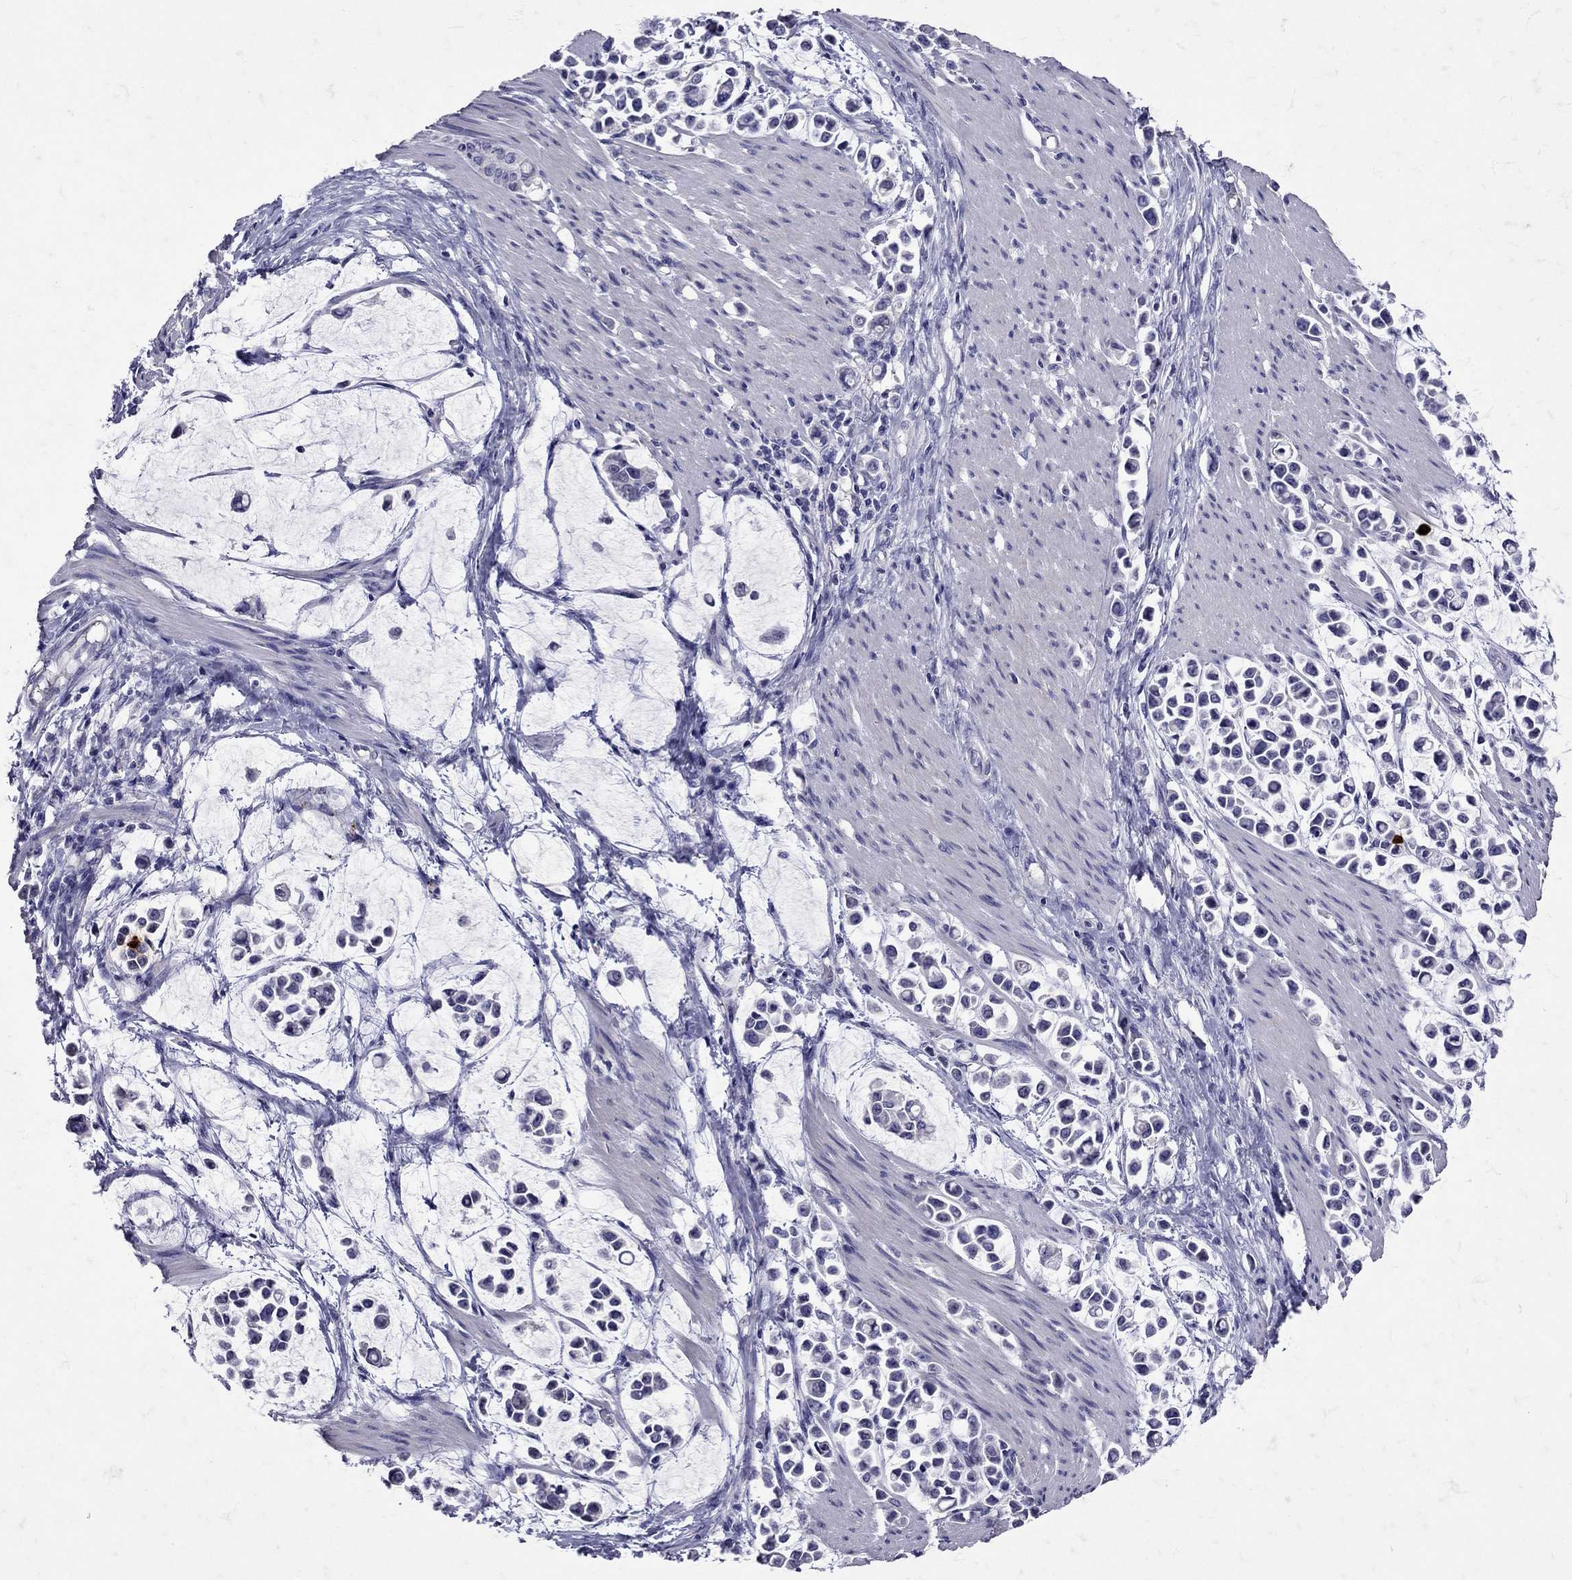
{"staining": {"intensity": "negative", "quantity": "none", "location": "none"}, "tissue": "stomach cancer", "cell_type": "Tumor cells", "image_type": "cancer", "snomed": [{"axis": "morphology", "description": "Adenocarcinoma, NOS"}, {"axis": "topography", "description": "Stomach"}], "caption": "Adenocarcinoma (stomach) stained for a protein using IHC demonstrates no positivity tumor cells.", "gene": "SST", "patient": {"sex": "male", "age": 82}}